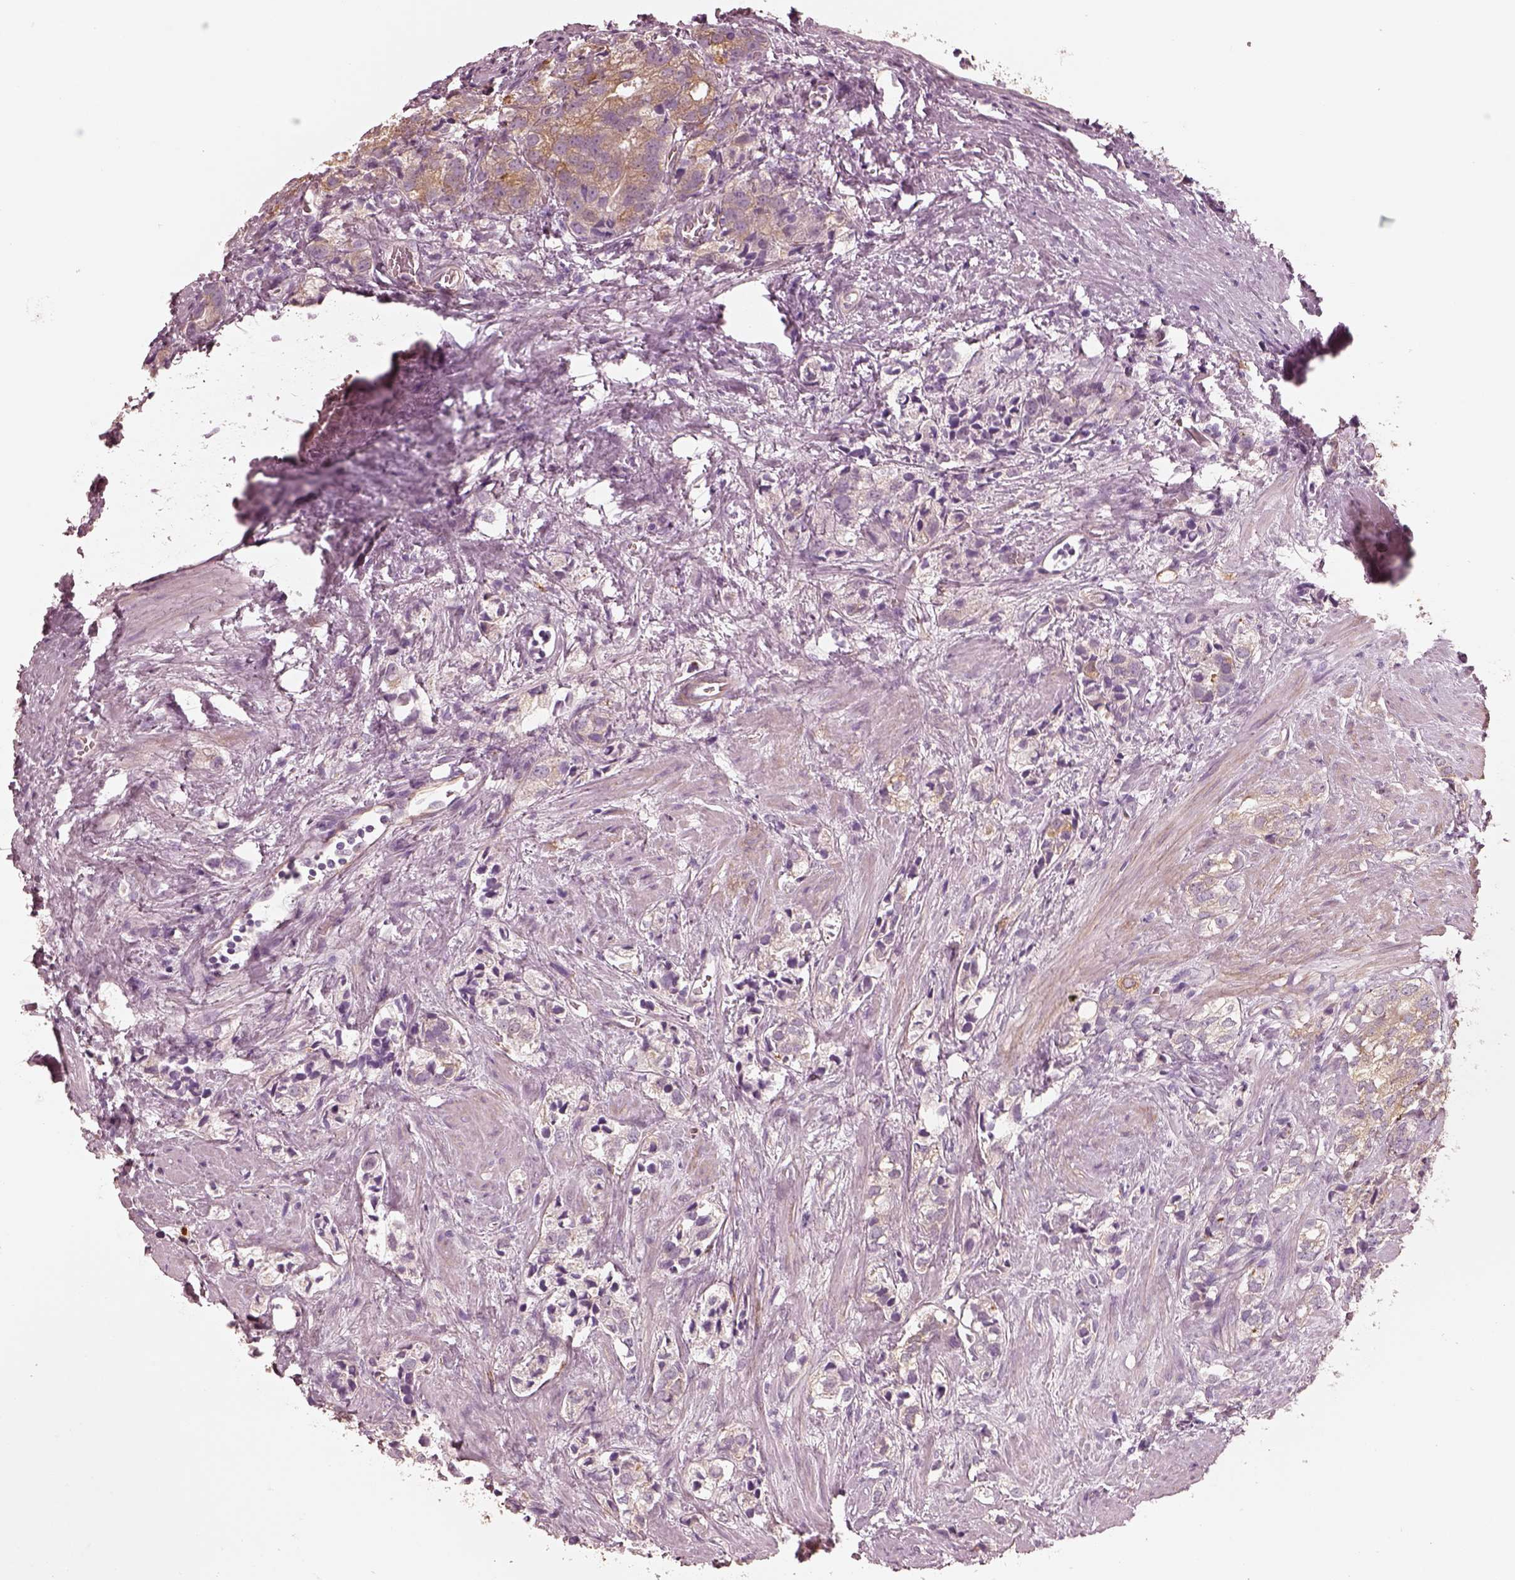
{"staining": {"intensity": "negative", "quantity": "none", "location": "none"}, "tissue": "prostate cancer", "cell_type": "Tumor cells", "image_type": "cancer", "snomed": [{"axis": "morphology", "description": "Adenocarcinoma, NOS"}, {"axis": "topography", "description": "Prostate and seminal vesicle, NOS"}], "caption": "Immunohistochemical staining of human prostate cancer reveals no significant positivity in tumor cells. (Brightfield microscopy of DAB (3,3'-diaminobenzidine) immunohistochemistry (IHC) at high magnification).", "gene": "CRYM", "patient": {"sex": "male", "age": 63}}